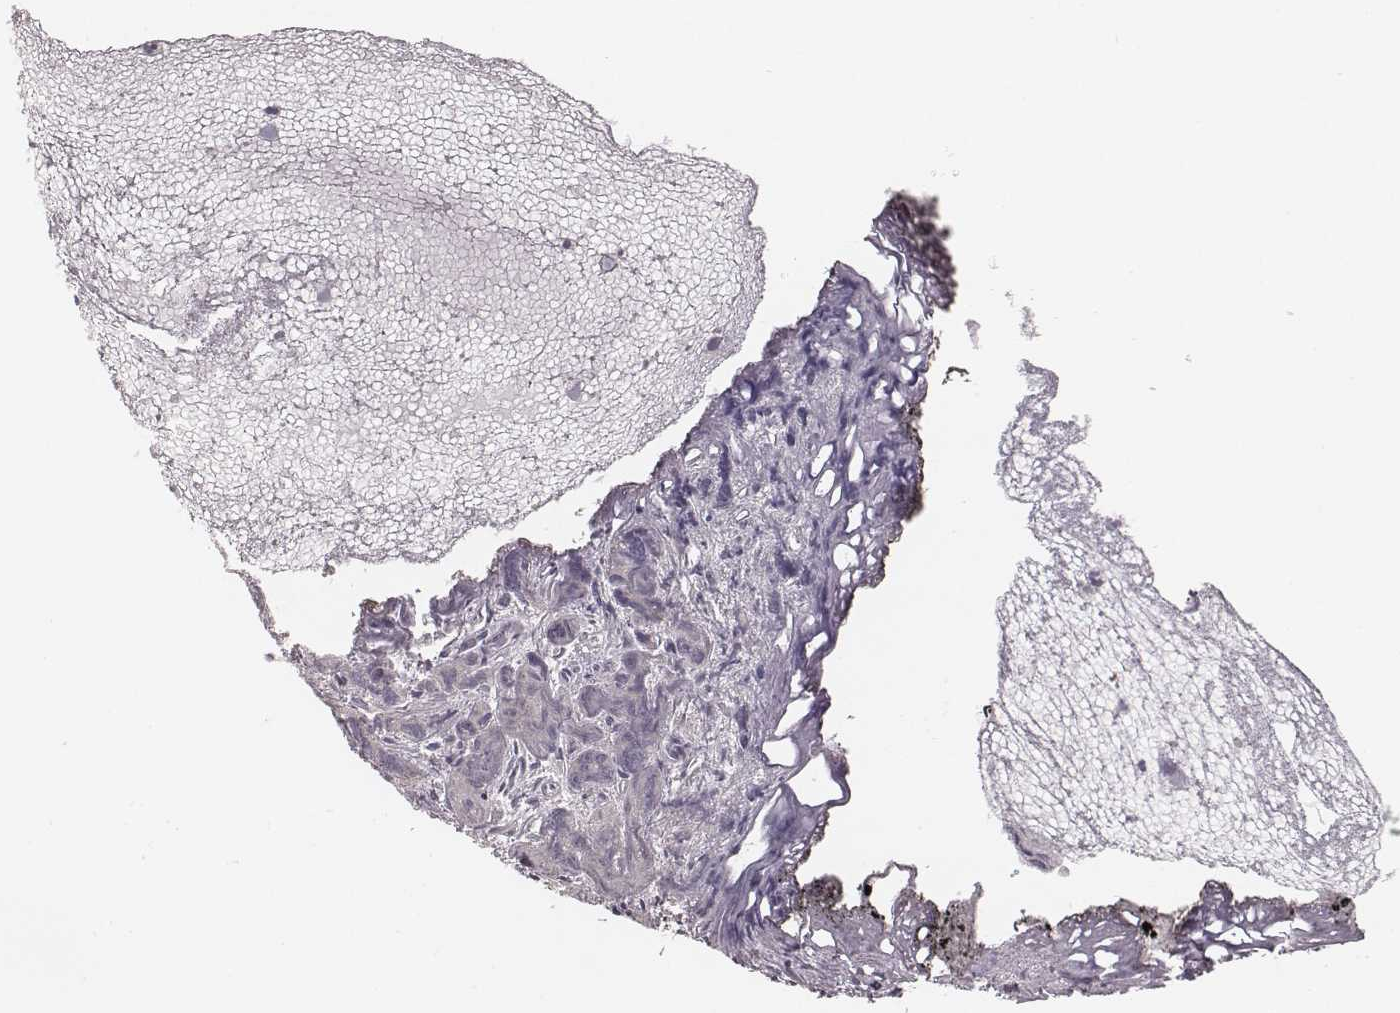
{"staining": {"intensity": "weak", "quantity": "<25%", "location": "cytoplasmic/membranous"}, "tissue": "prostate cancer", "cell_type": "Tumor cells", "image_type": "cancer", "snomed": [{"axis": "morphology", "description": "Adenocarcinoma, High grade"}, {"axis": "topography", "description": "Prostate"}], "caption": "This image is of prostate high-grade adenocarcinoma stained with immunohistochemistry to label a protein in brown with the nuclei are counter-stained blue. There is no expression in tumor cells.", "gene": "TDRD5", "patient": {"sex": "male", "age": 77}}